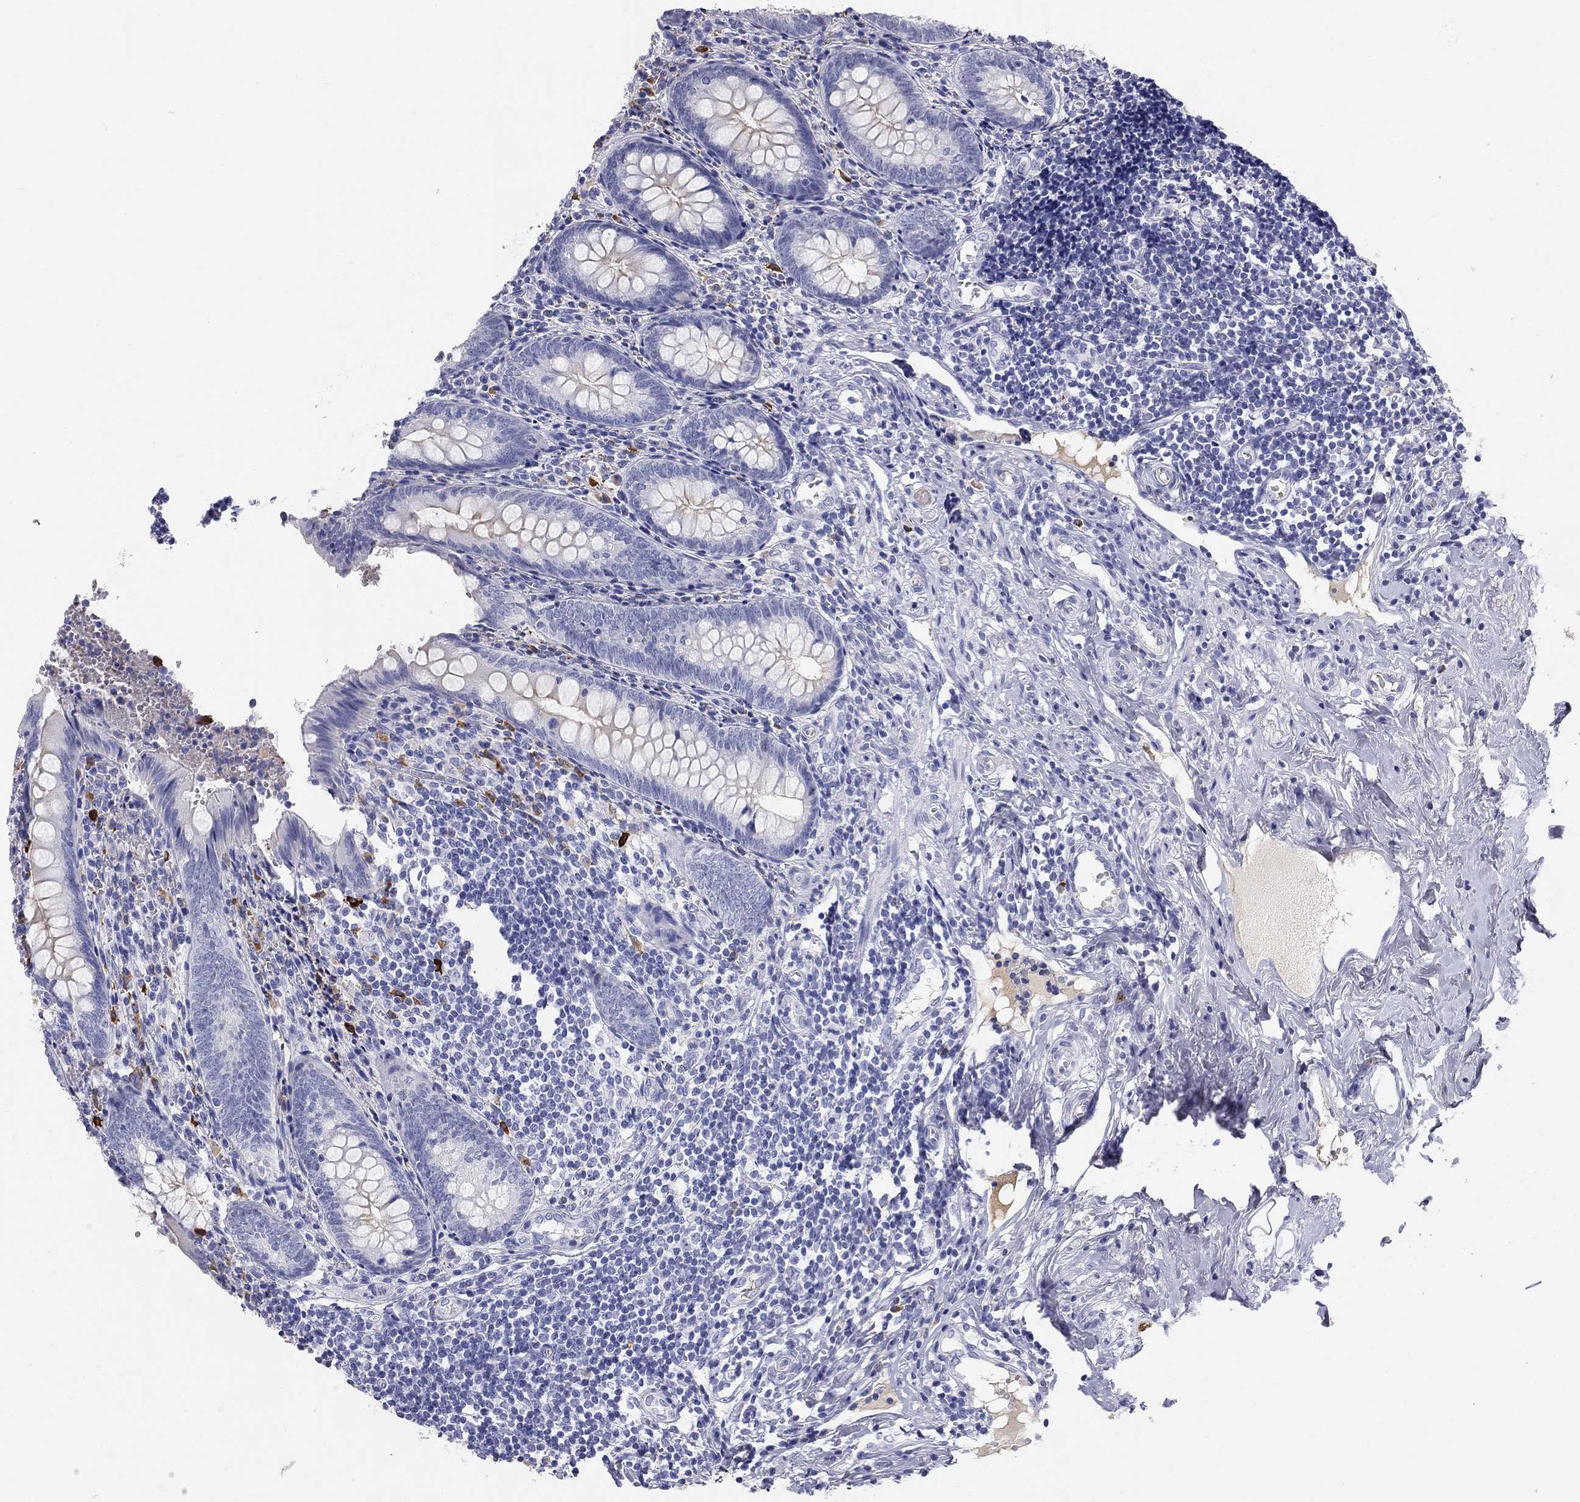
{"staining": {"intensity": "negative", "quantity": "none", "location": "none"}, "tissue": "appendix", "cell_type": "Glandular cells", "image_type": "normal", "snomed": [{"axis": "morphology", "description": "Normal tissue, NOS"}, {"axis": "topography", "description": "Appendix"}], "caption": "The image displays no staining of glandular cells in unremarkable appendix.", "gene": "PHOX2B", "patient": {"sex": "female", "age": 23}}